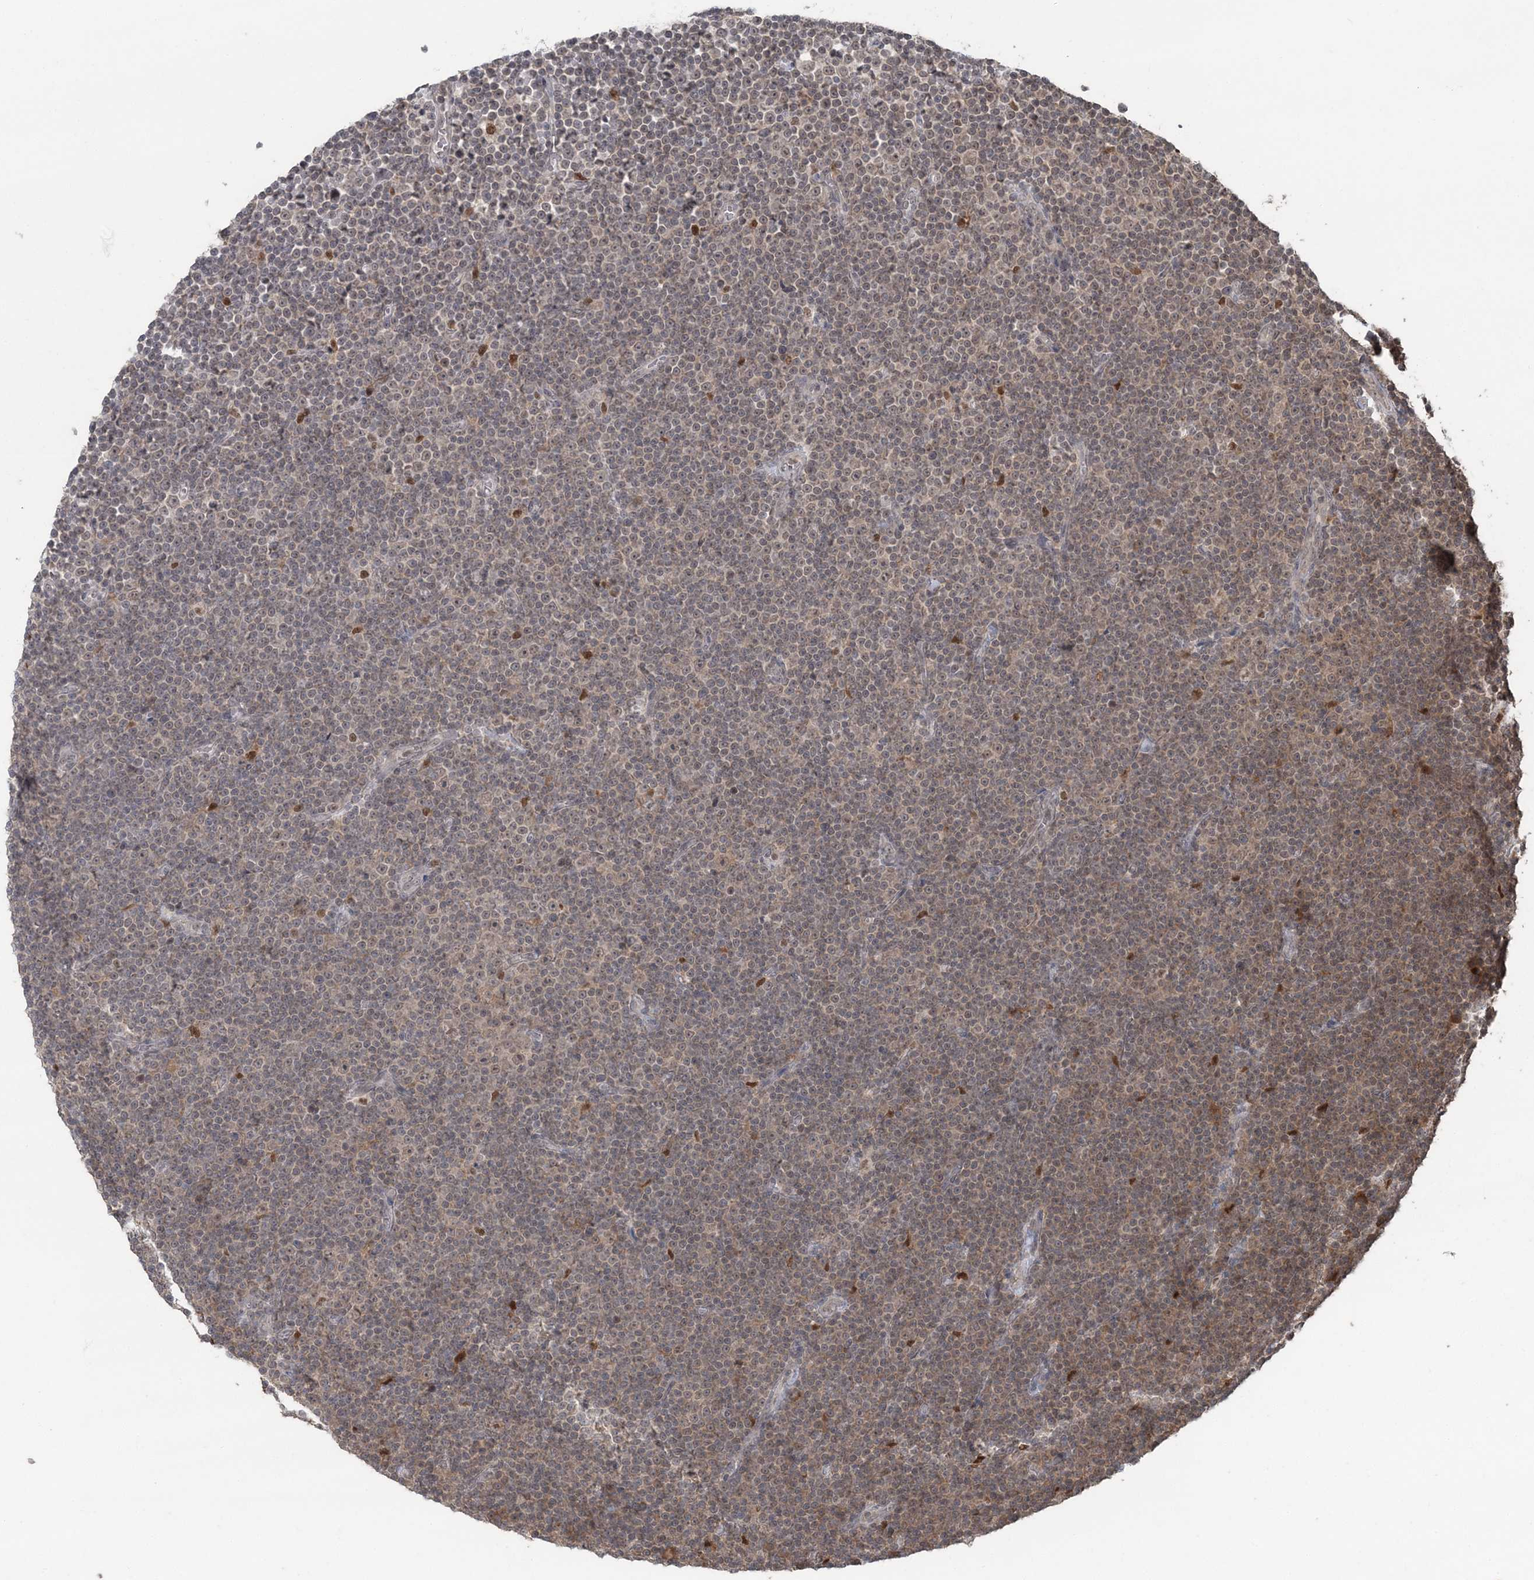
{"staining": {"intensity": "weak", "quantity": "25%-75%", "location": "nuclear"}, "tissue": "lymphoma", "cell_type": "Tumor cells", "image_type": "cancer", "snomed": [{"axis": "morphology", "description": "Malignant lymphoma, non-Hodgkin's type, Low grade"}, {"axis": "topography", "description": "Lymph node"}], "caption": "An image showing weak nuclear positivity in approximately 25%-75% of tumor cells in malignant lymphoma, non-Hodgkin's type (low-grade), as visualized by brown immunohistochemical staining.", "gene": "SLU7", "patient": {"sex": "female", "age": 67}}